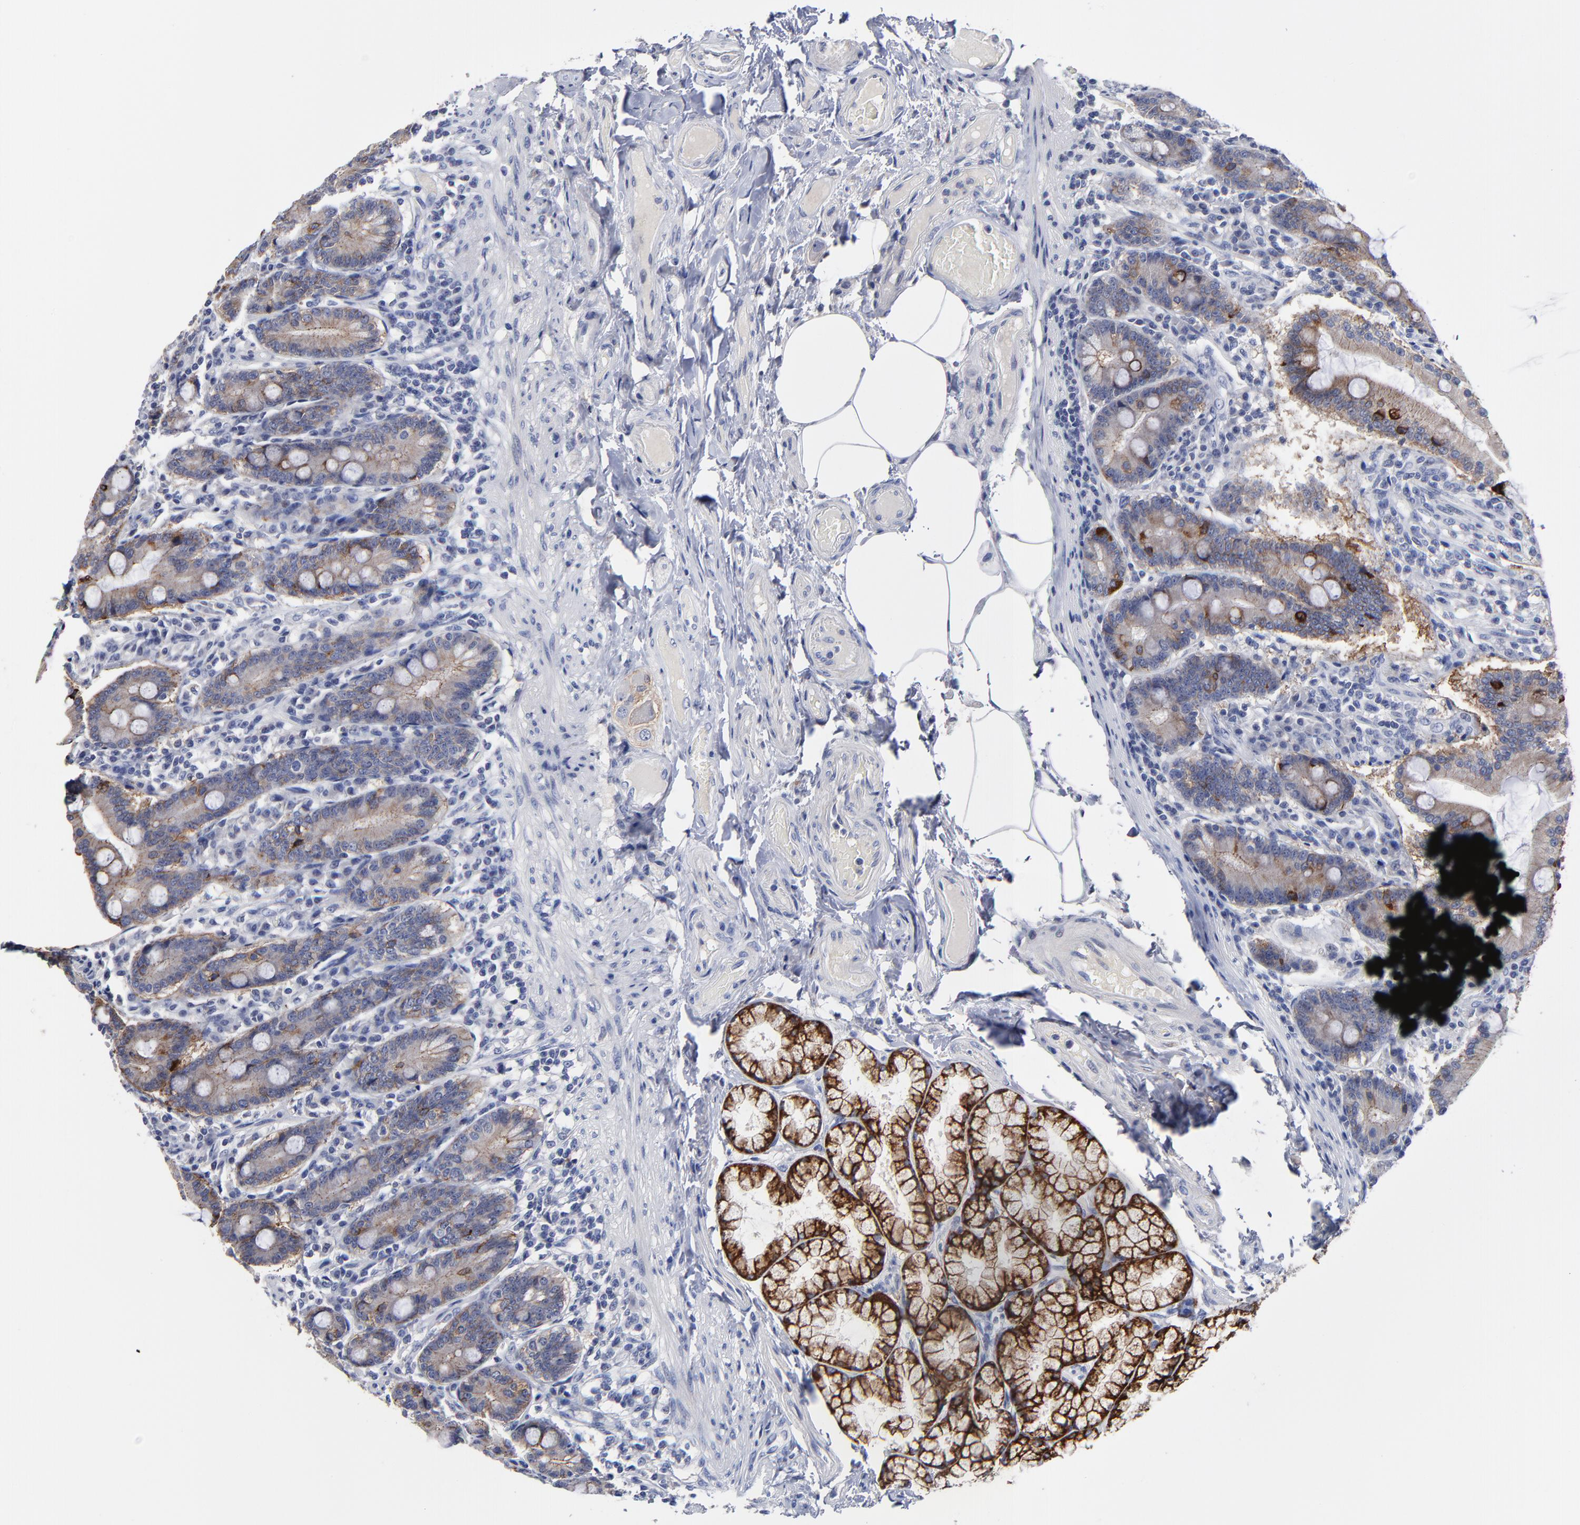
{"staining": {"intensity": "strong", "quantity": "25%-75%", "location": "cytoplasmic/membranous"}, "tissue": "duodenum", "cell_type": "Glandular cells", "image_type": "normal", "snomed": [{"axis": "morphology", "description": "Normal tissue, NOS"}, {"axis": "topography", "description": "Duodenum"}], "caption": "Immunohistochemical staining of unremarkable duodenum shows 25%-75% levels of strong cytoplasmic/membranous protein positivity in approximately 25%-75% of glandular cells. (Stains: DAB (3,3'-diaminobenzidine) in brown, nuclei in blue, Microscopy: brightfield microscopy at high magnification).", "gene": "CXADR", "patient": {"sex": "female", "age": 64}}